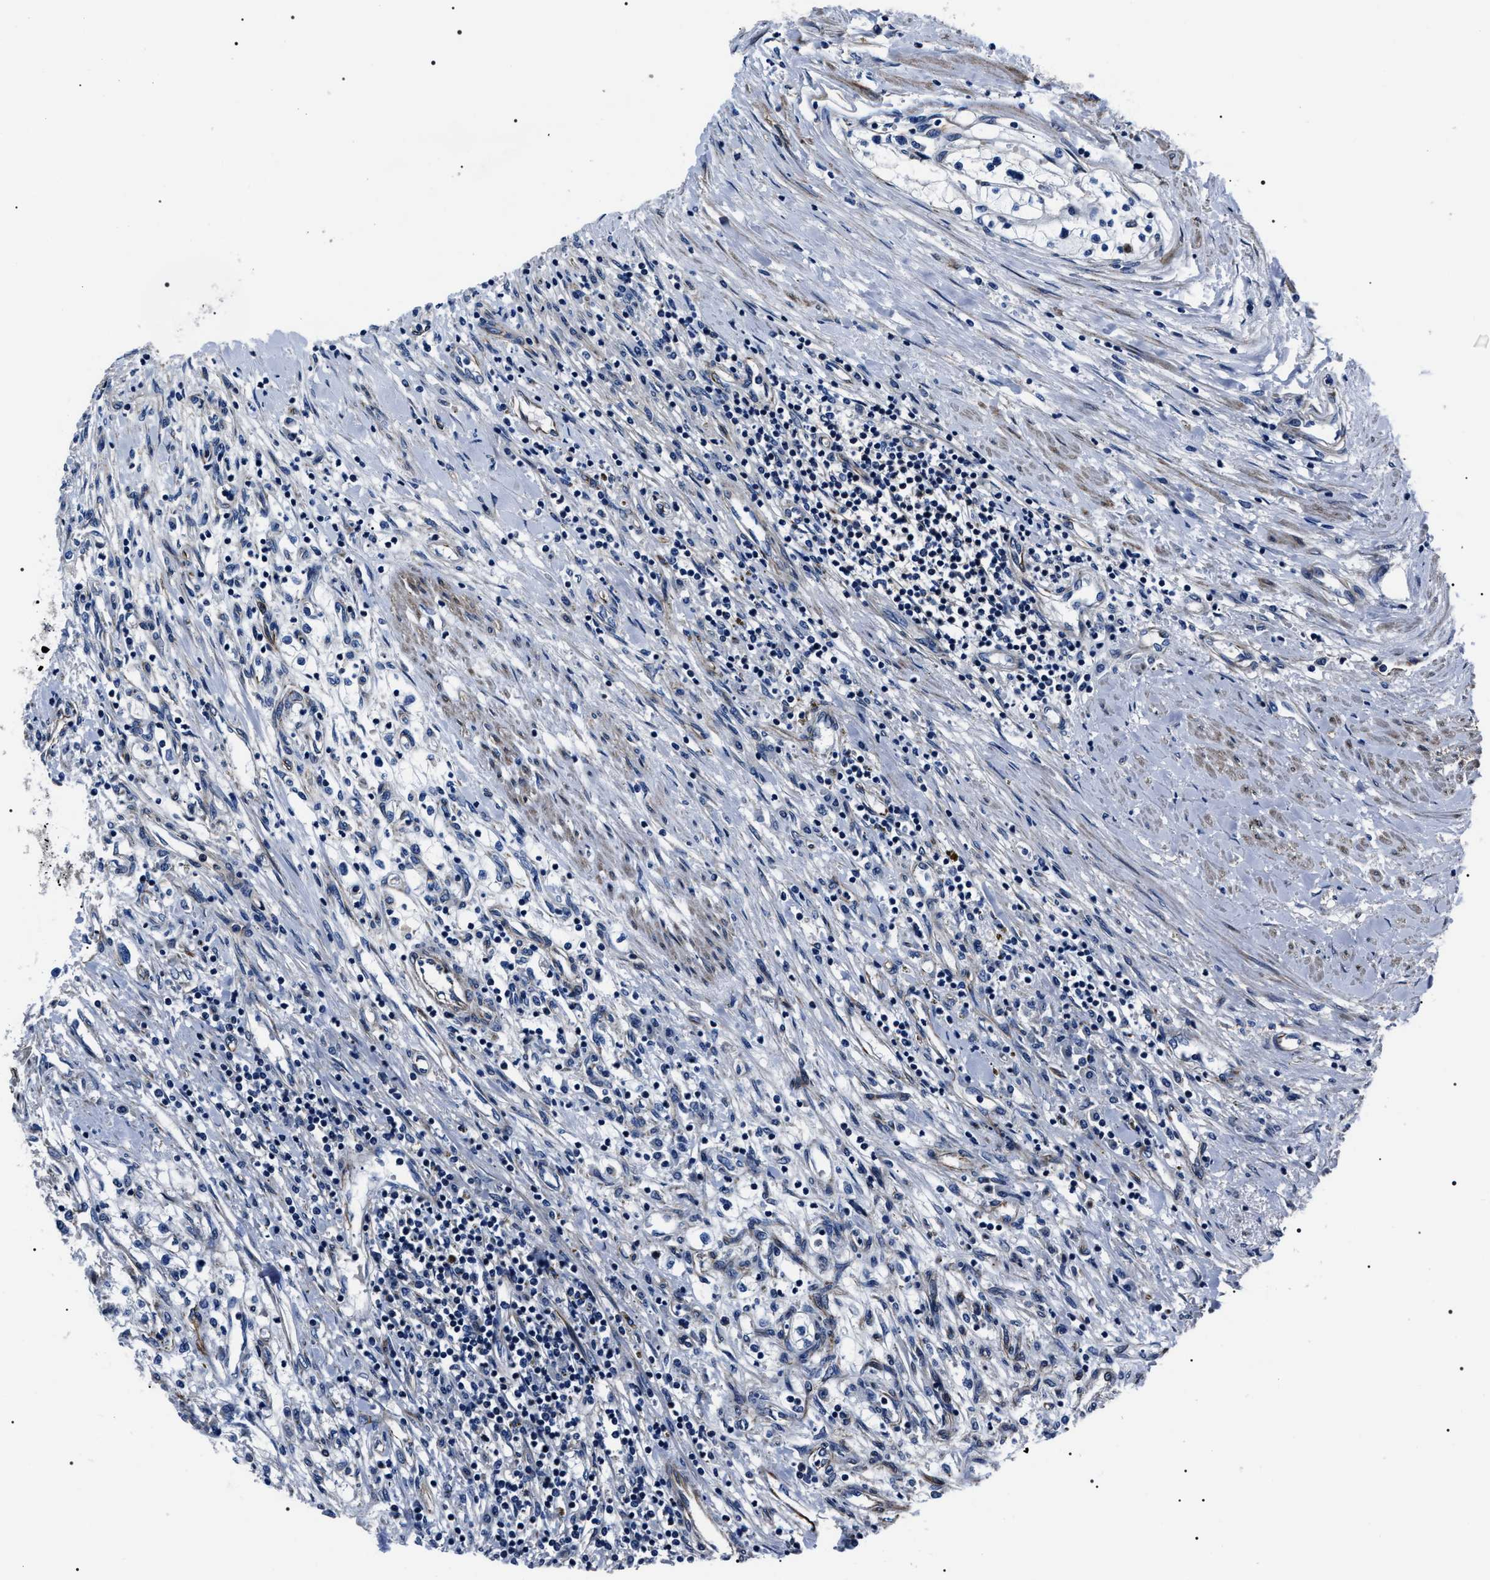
{"staining": {"intensity": "negative", "quantity": "none", "location": "none"}, "tissue": "renal cancer", "cell_type": "Tumor cells", "image_type": "cancer", "snomed": [{"axis": "morphology", "description": "Adenocarcinoma, NOS"}, {"axis": "topography", "description": "Kidney"}], "caption": "Human renal adenocarcinoma stained for a protein using immunohistochemistry (IHC) demonstrates no positivity in tumor cells.", "gene": "BAG2", "patient": {"sex": "male", "age": 68}}